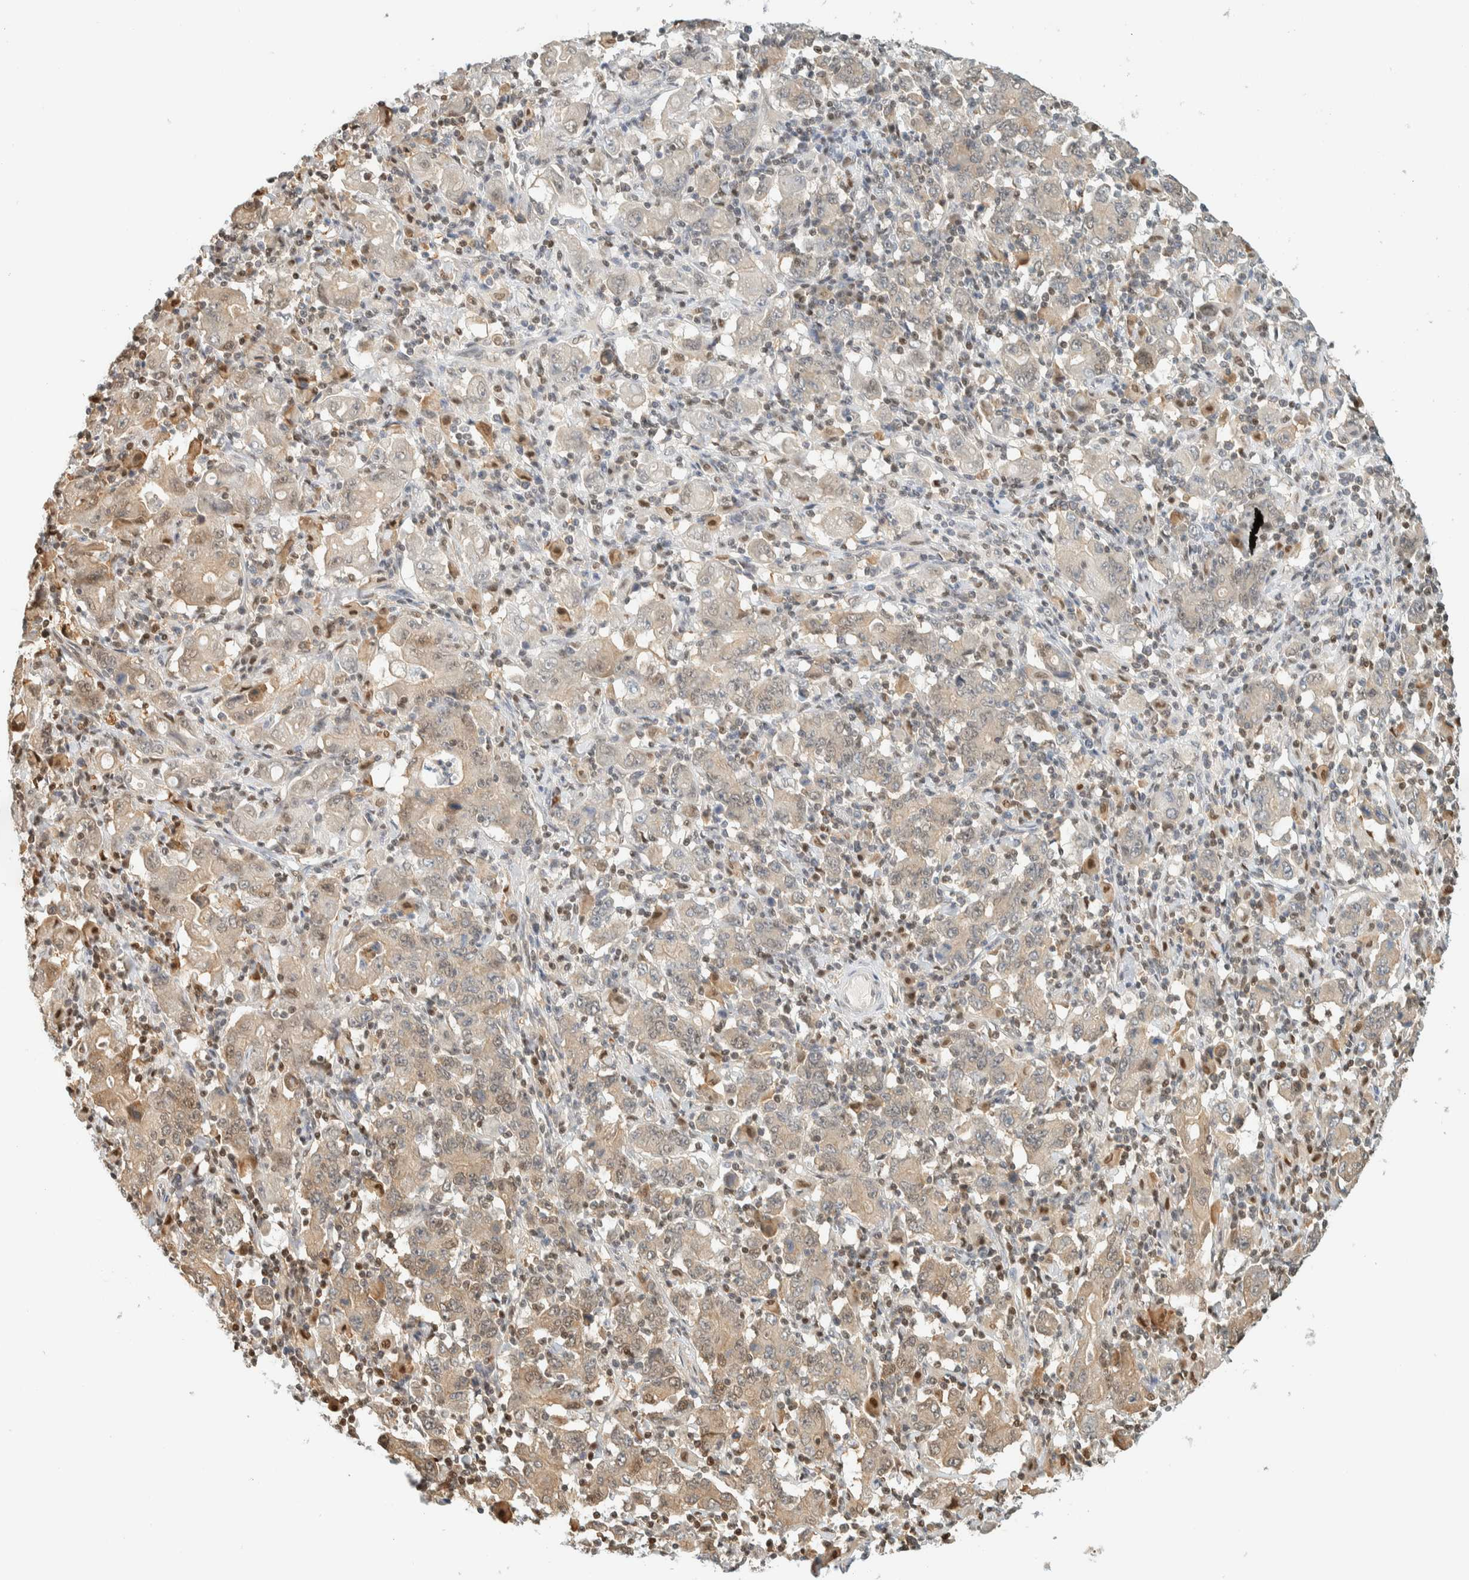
{"staining": {"intensity": "moderate", "quantity": "25%-75%", "location": "cytoplasmic/membranous,nuclear"}, "tissue": "stomach cancer", "cell_type": "Tumor cells", "image_type": "cancer", "snomed": [{"axis": "morphology", "description": "Adenocarcinoma, NOS"}, {"axis": "topography", "description": "Stomach, upper"}], "caption": "A brown stain highlights moderate cytoplasmic/membranous and nuclear staining of a protein in adenocarcinoma (stomach) tumor cells. (IHC, brightfield microscopy, high magnification).", "gene": "ZBTB37", "patient": {"sex": "male", "age": 69}}